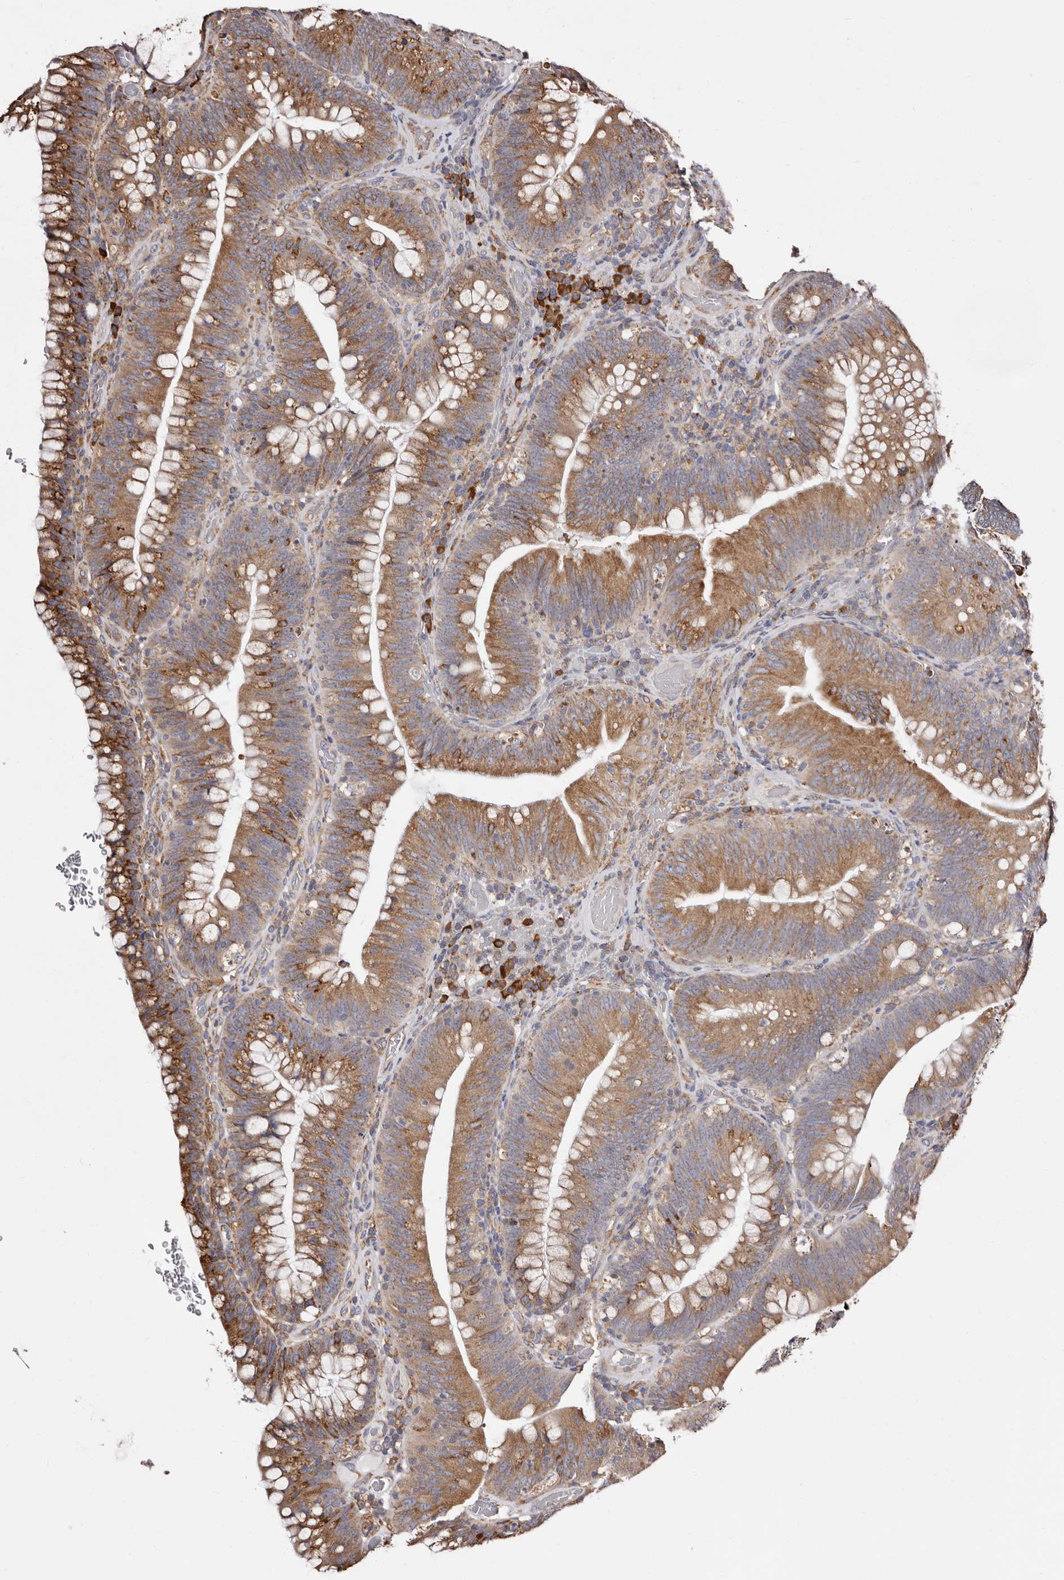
{"staining": {"intensity": "moderate", "quantity": ">75%", "location": "cytoplasmic/membranous"}, "tissue": "colorectal cancer", "cell_type": "Tumor cells", "image_type": "cancer", "snomed": [{"axis": "morphology", "description": "Normal tissue, NOS"}, {"axis": "topography", "description": "Colon"}], "caption": "Approximately >75% of tumor cells in colorectal cancer show moderate cytoplasmic/membranous protein positivity as visualized by brown immunohistochemical staining.", "gene": "ACBD6", "patient": {"sex": "female", "age": 82}}